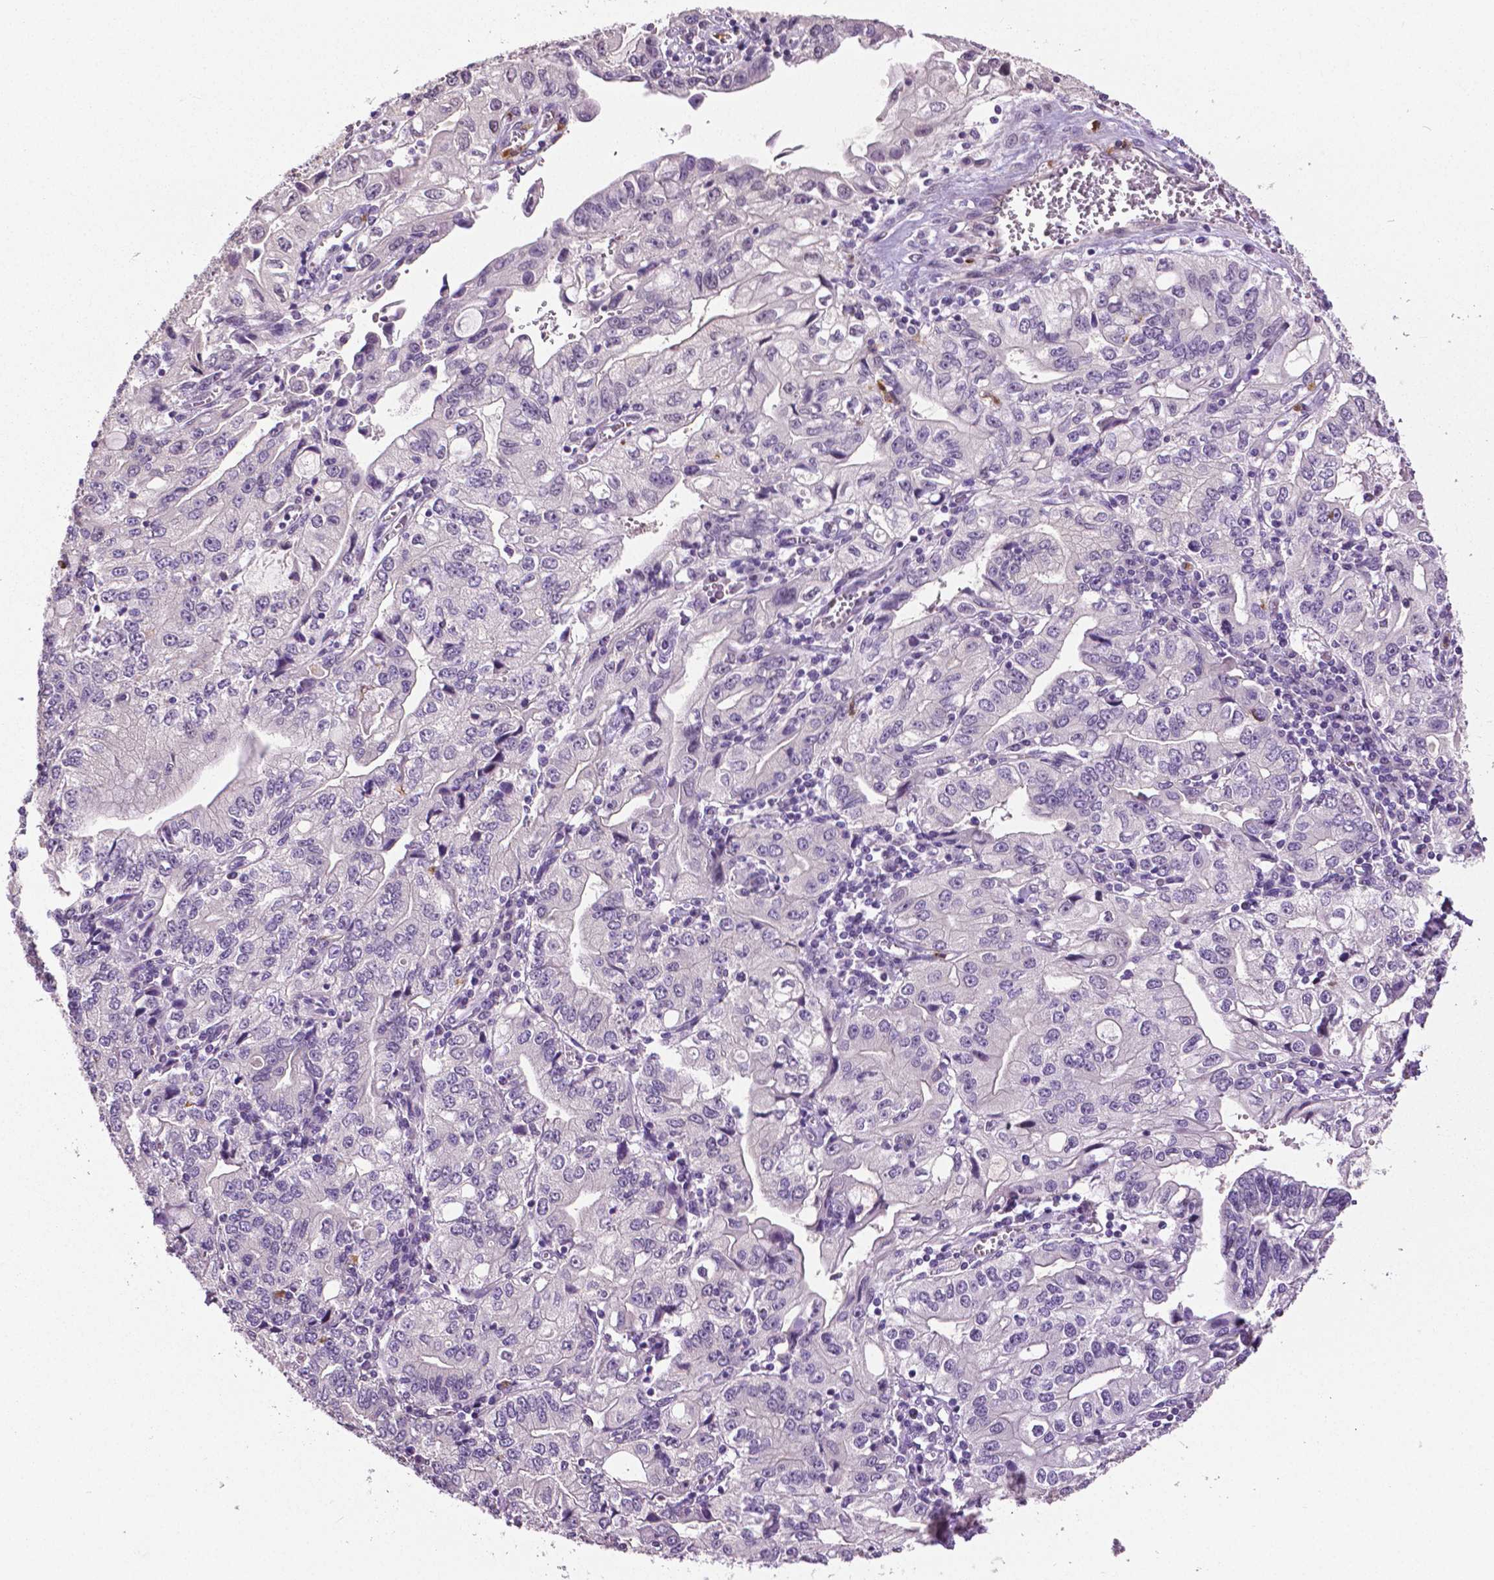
{"staining": {"intensity": "negative", "quantity": "none", "location": "none"}, "tissue": "stomach cancer", "cell_type": "Tumor cells", "image_type": "cancer", "snomed": [{"axis": "morphology", "description": "Adenocarcinoma, NOS"}, {"axis": "topography", "description": "Stomach, lower"}], "caption": "Immunohistochemistry (IHC) of stomach cancer (adenocarcinoma) displays no positivity in tumor cells.", "gene": "PTPN5", "patient": {"sex": "female", "age": 72}}